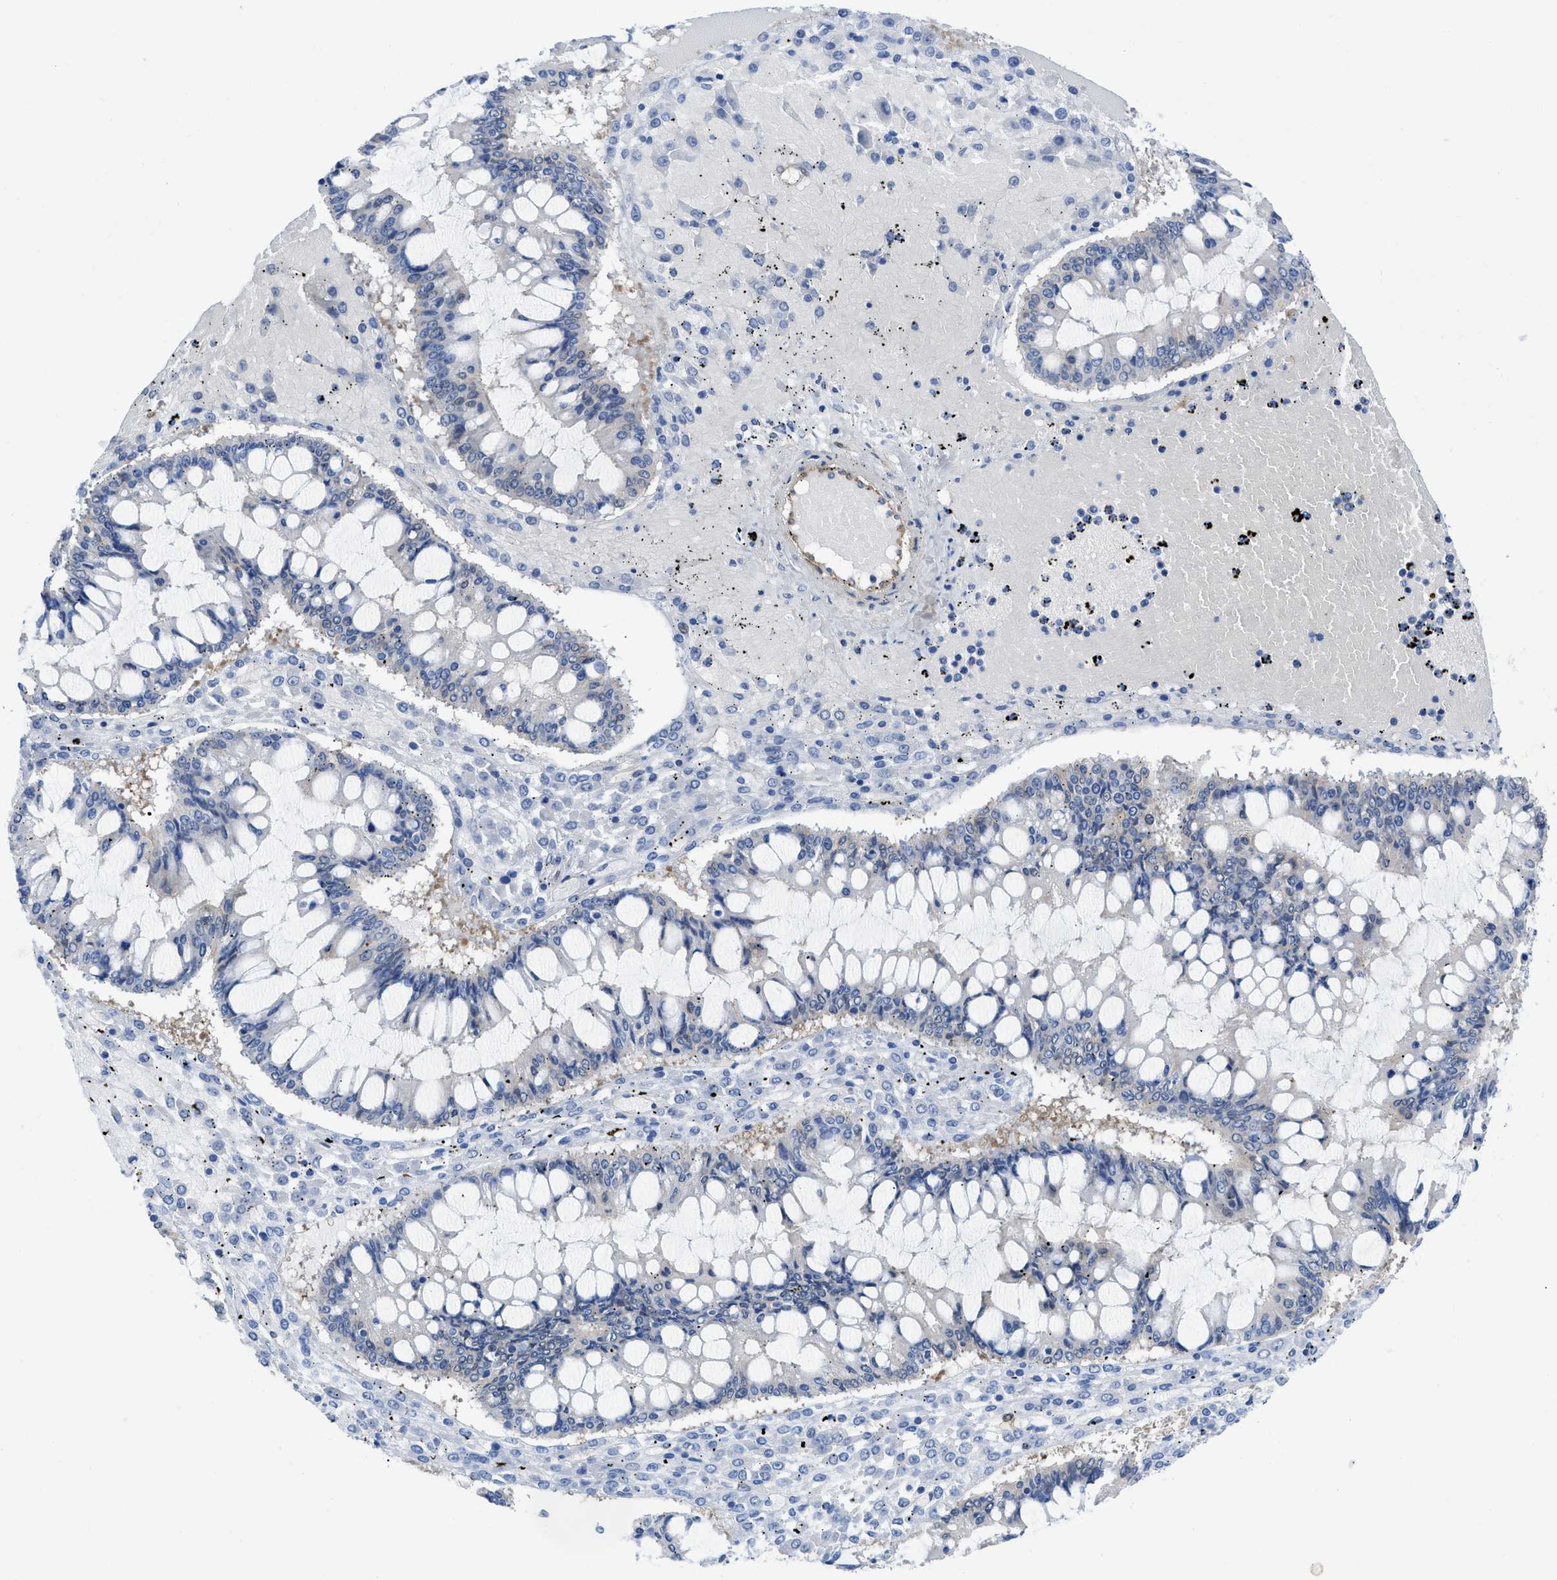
{"staining": {"intensity": "negative", "quantity": "none", "location": "none"}, "tissue": "ovarian cancer", "cell_type": "Tumor cells", "image_type": "cancer", "snomed": [{"axis": "morphology", "description": "Cystadenocarcinoma, mucinous, NOS"}, {"axis": "topography", "description": "Ovary"}], "caption": "This is a histopathology image of immunohistochemistry staining of mucinous cystadenocarcinoma (ovarian), which shows no staining in tumor cells. (DAB (3,3'-diaminobenzidine) immunohistochemistry, high magnification).", "gene": "PDLIM5", "patient": {"sex": "female", "age": 73}}